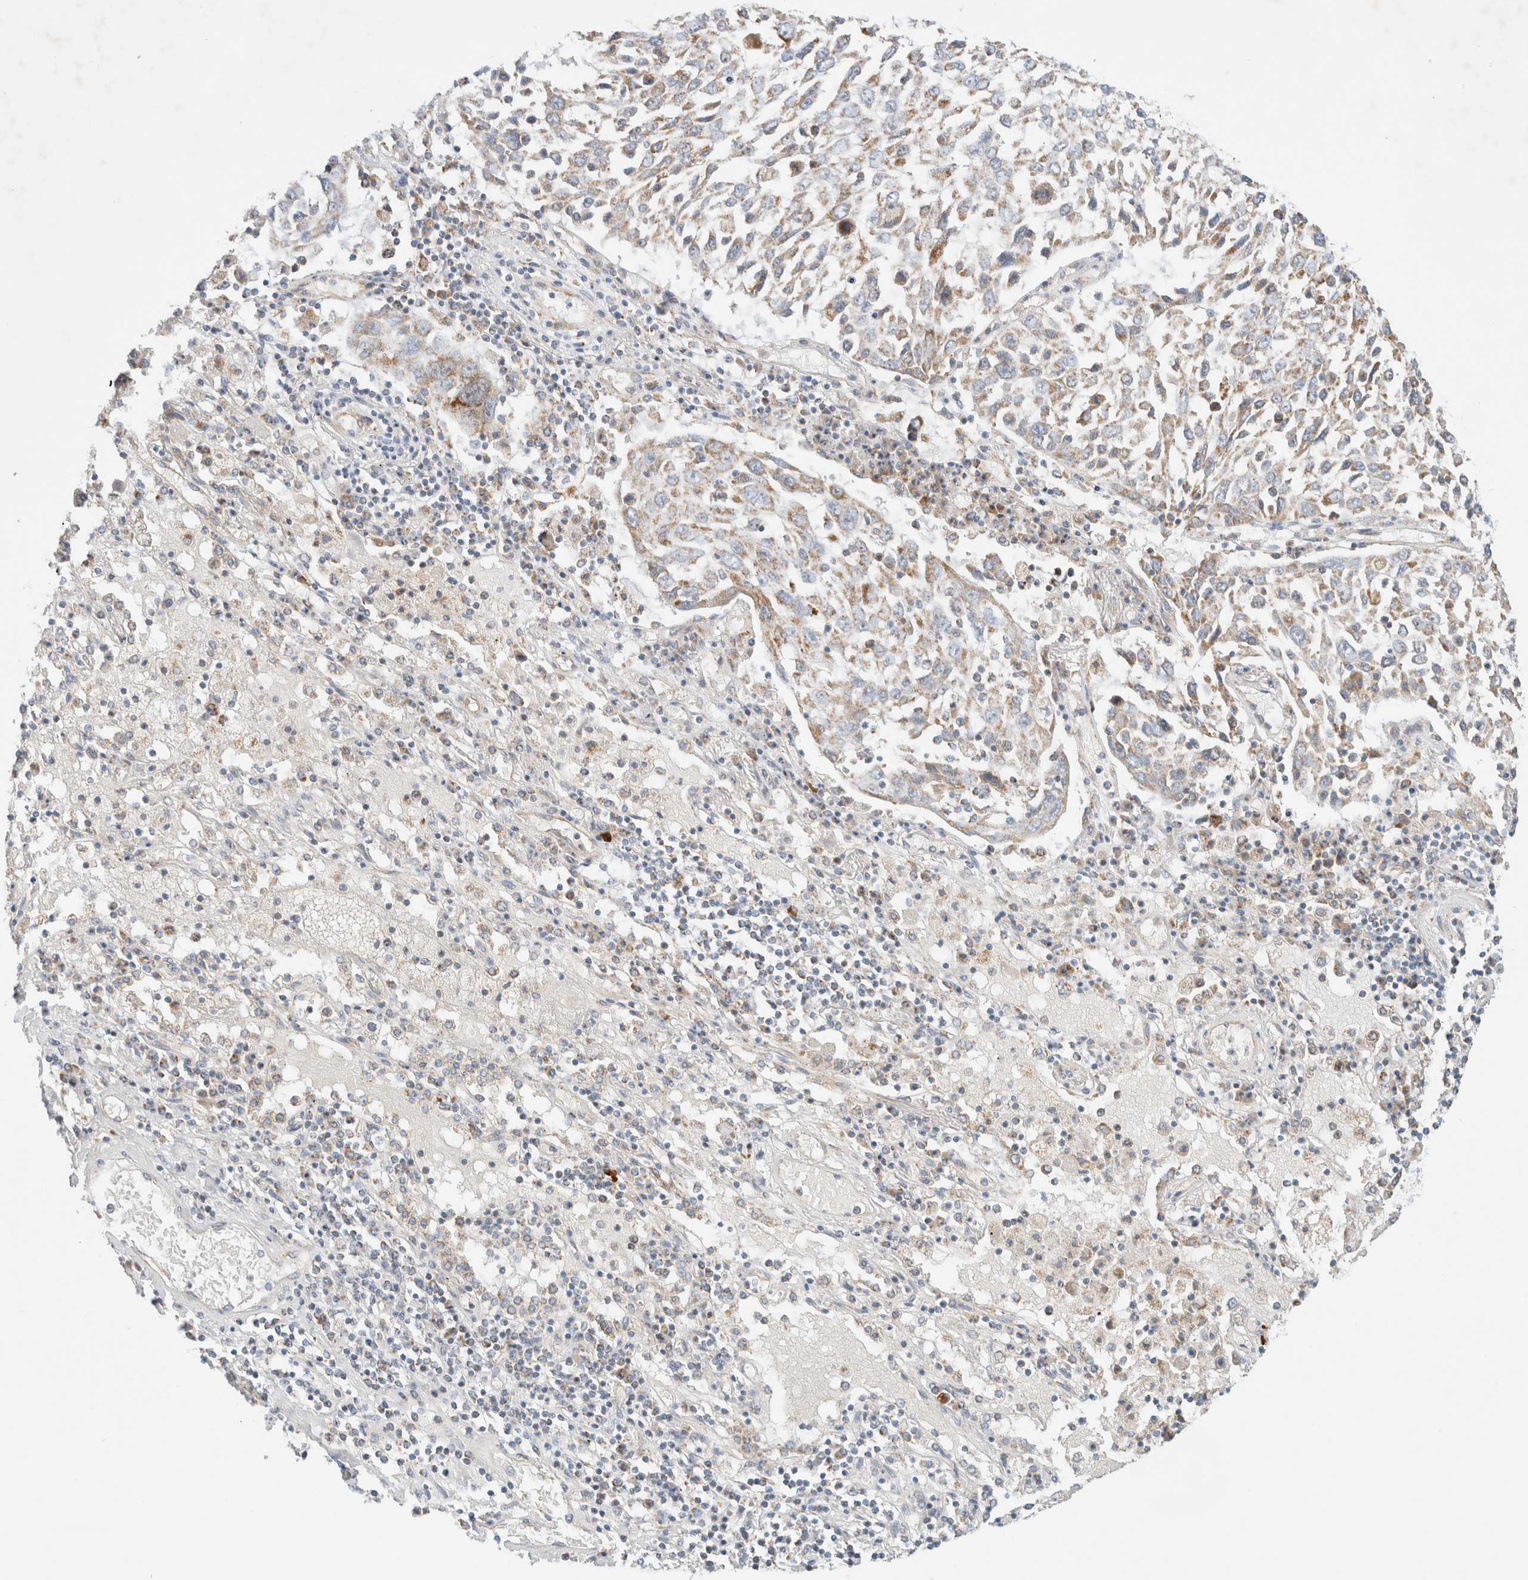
{"staining": {"intensity": "moderate", "quantity": ">75%", "location": "cytoplasmic/membranous"}, "tissue": "lung cancer", "cell_type": "Tumor cells", "image_type": "cancer", "snomed": [{"axis": "morphology", "description": "Squamous cell carcinoma, NOS"}, {"axis": "topography", "description": "Lung"}], "caption": "Immunohistochemical staining of lung cancer demonstrates medium levels of moderate cytoplasmic/membranous protein expression in approximately >75% of tumor cells. (DAB (3,3'-diaminobenzidine) IHC, brown staining for protein, blue staining for nuclei).", "gene": "MRM3", "patient": {"sex": "male", "age": 65}}